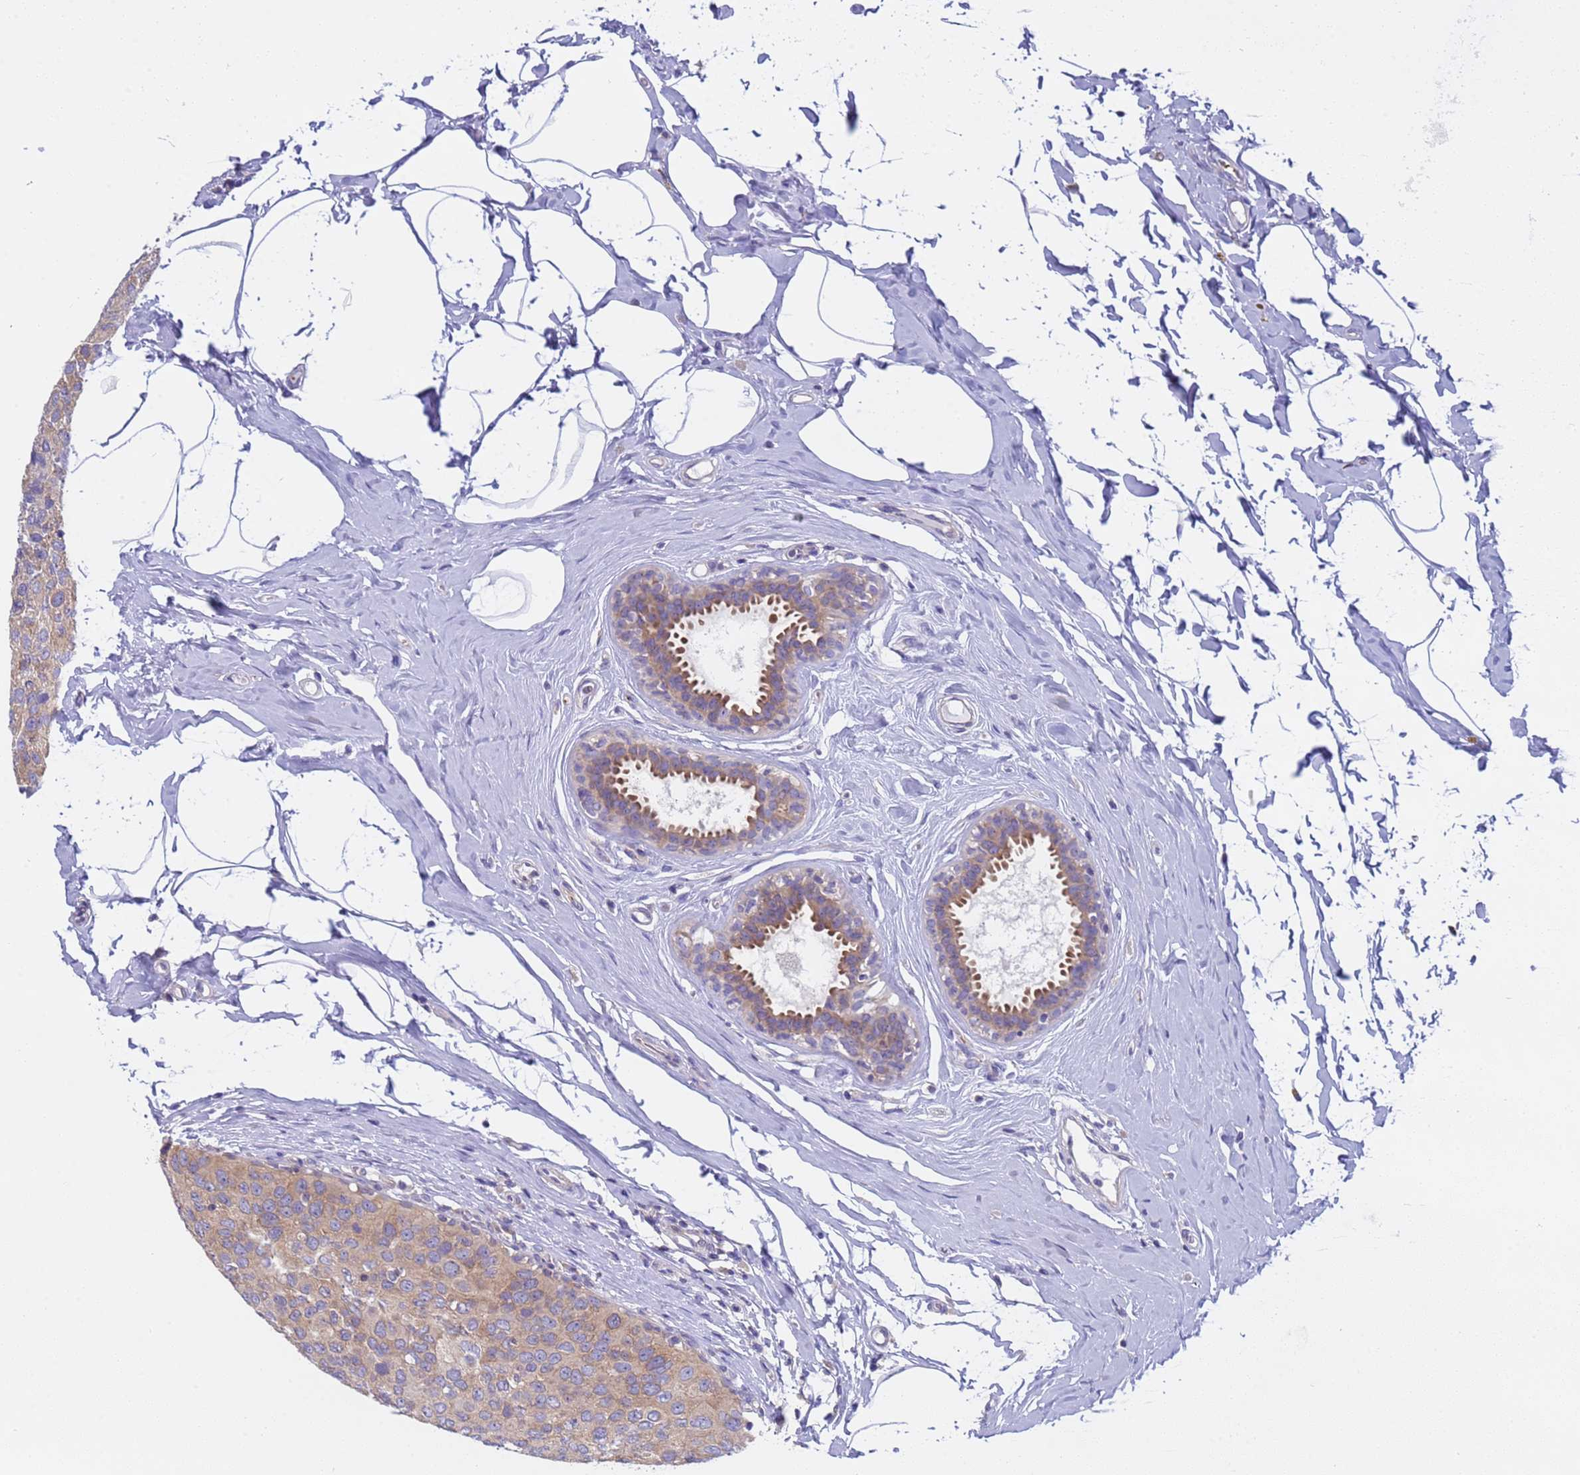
{"staining": {"intensity": "weak", "quantity": "25%-75%", "location": "cytoplasmic/membranous"}, "tissue": "breast cancer", "cell_type": "Tumor cells", "image_type": "cancer", "snomed": [{"axis": "morphology", "description": "Duct carcinoma"}, {"axis": "topography", "description": "Breast"}], "caption": "Breast cancer (intraductal carcinoma) stained with IHC exhibits weak cytoplasmic/membranous expression in approximately 25%-75% of tumor cells. The staining is performed using DAB (3,3'-diaminobenzidine) brown chromogen to label protein expression. The nuclei are counter-stained blue using hematoxylin.", "gene": "CAPN7", "patient": {"sex": "female", "age": 55}}